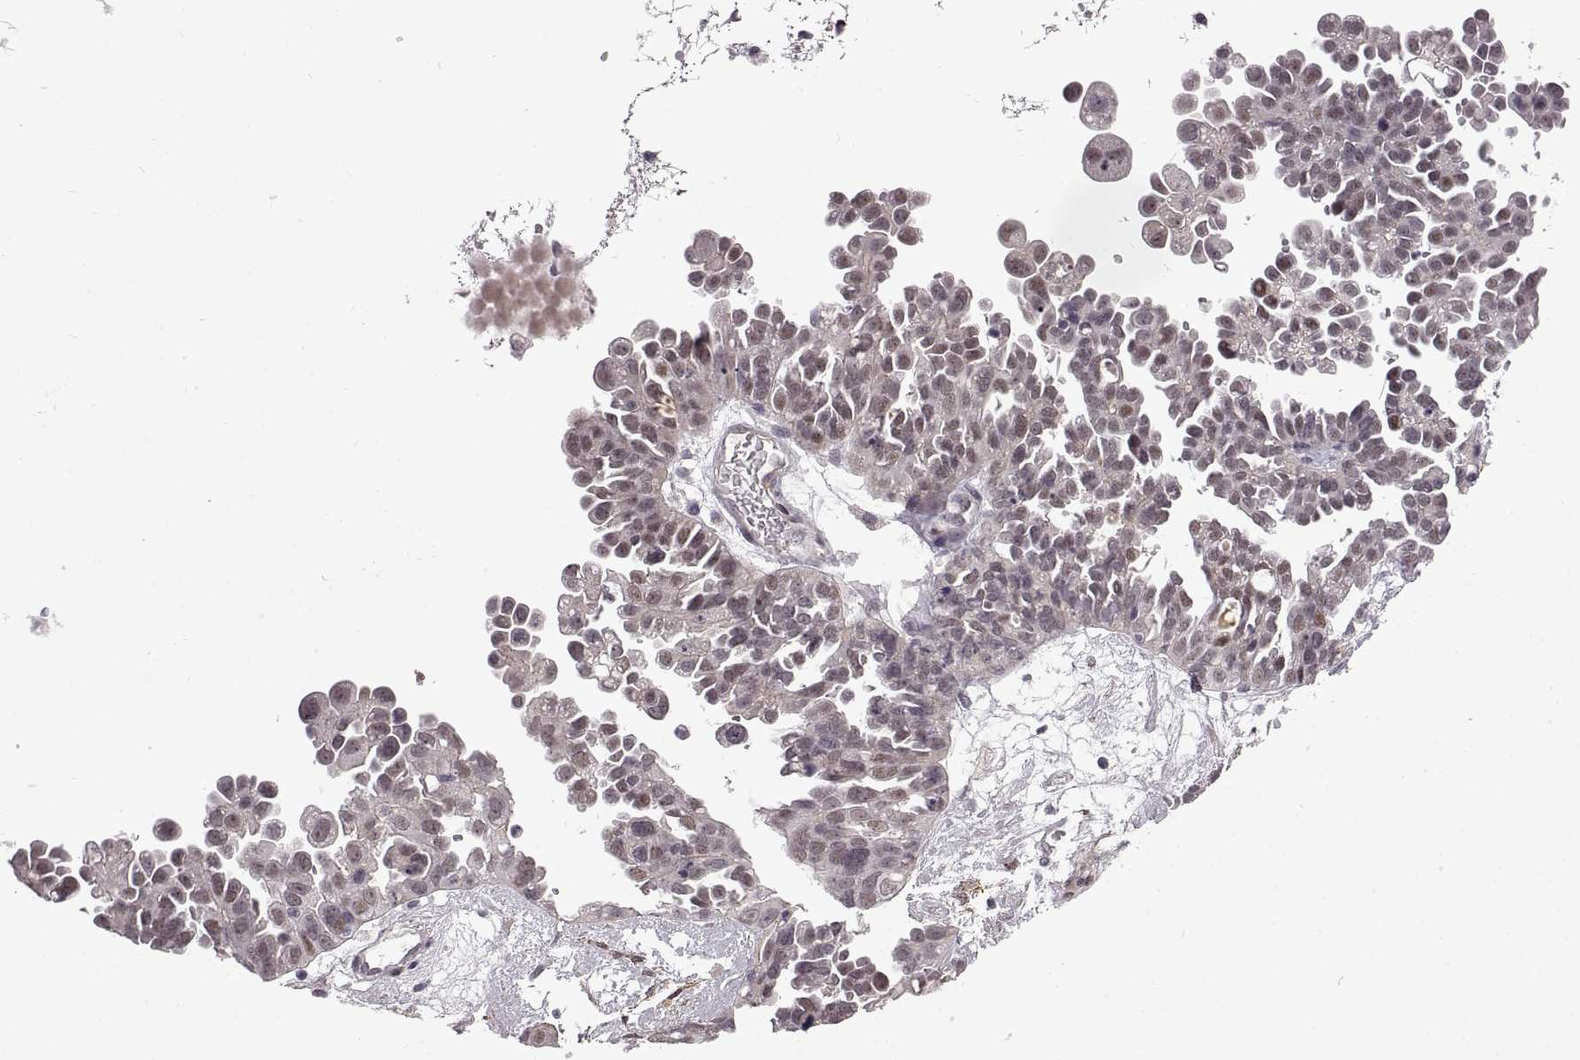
{"staining": {"intensity": "negative", "quantity": "none", "location": "none"}, "tissue": "ovarian cancer", "cell_type": "Tumor cells", "image_type": "cancer", "snomed": [{"axis": "morphology", "description": "Cystadenocarcinoma, serous, NOS"}, {"axis": "topography", "description": "Ovary"}], "caption": "Immunohistochemical staining of human ovarian cancer exhibits no significant positivity in tumor cells. (DAB (3,3'-diaminobenzidine) immunohistochemistry with hematoxylin counter stain).", "gene": "SYNPO2", "patient": {"sex": "female", "age": 53}}